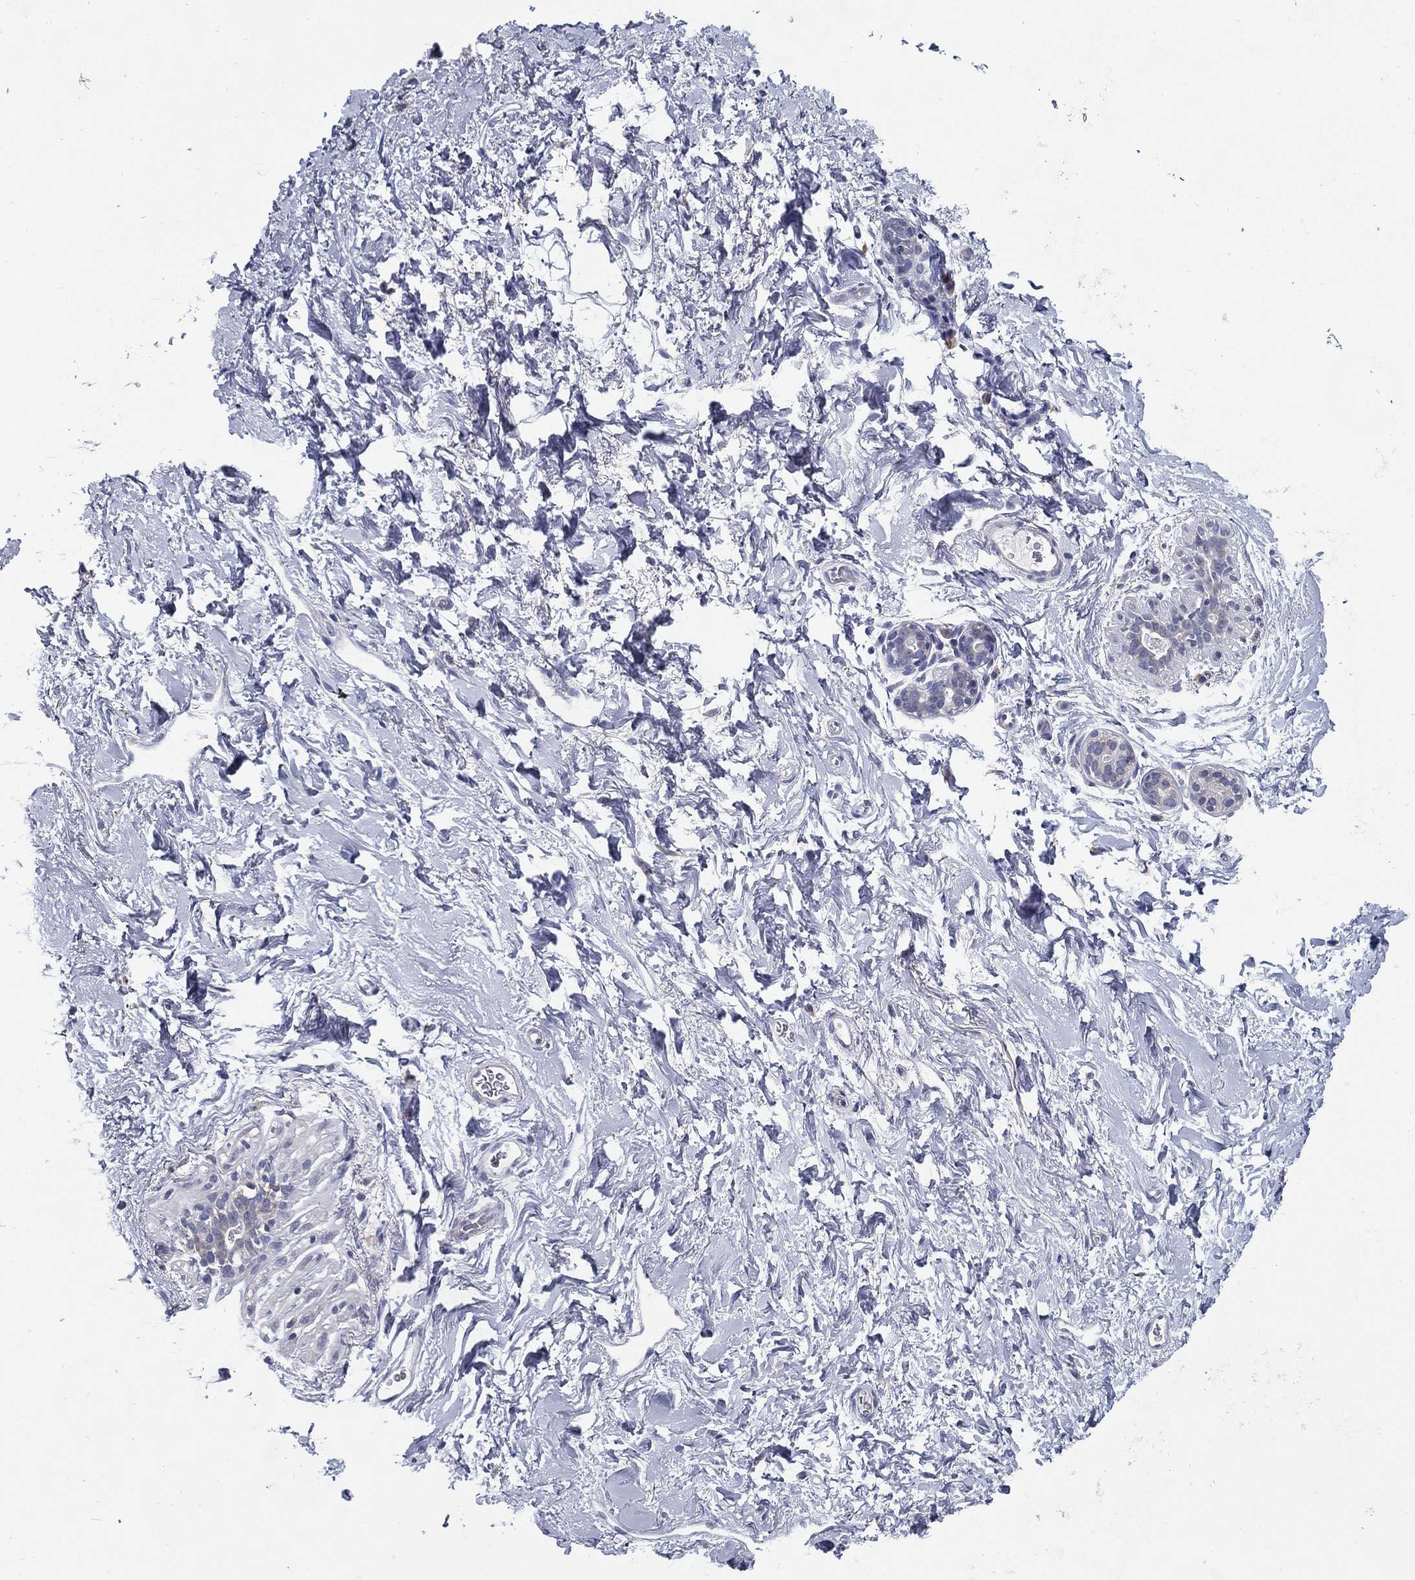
{"staining": {"intensity": "negative", "quantity": "none", "location": "none"}, "tissue": "breast", "cell_type": "Adipocytes", "image_type": "normal", "snomed": [{"axis": "morphology", "description": "Normal tissue, NOS"}, {"axis": "topography", "description": "Breast"}], "caption": "This is an IHC micrograph of unremarkable human breast. There is no expression in adipocytes.", "gene": "C19orf18", "patient": {"sex": "female", "age": 43}}